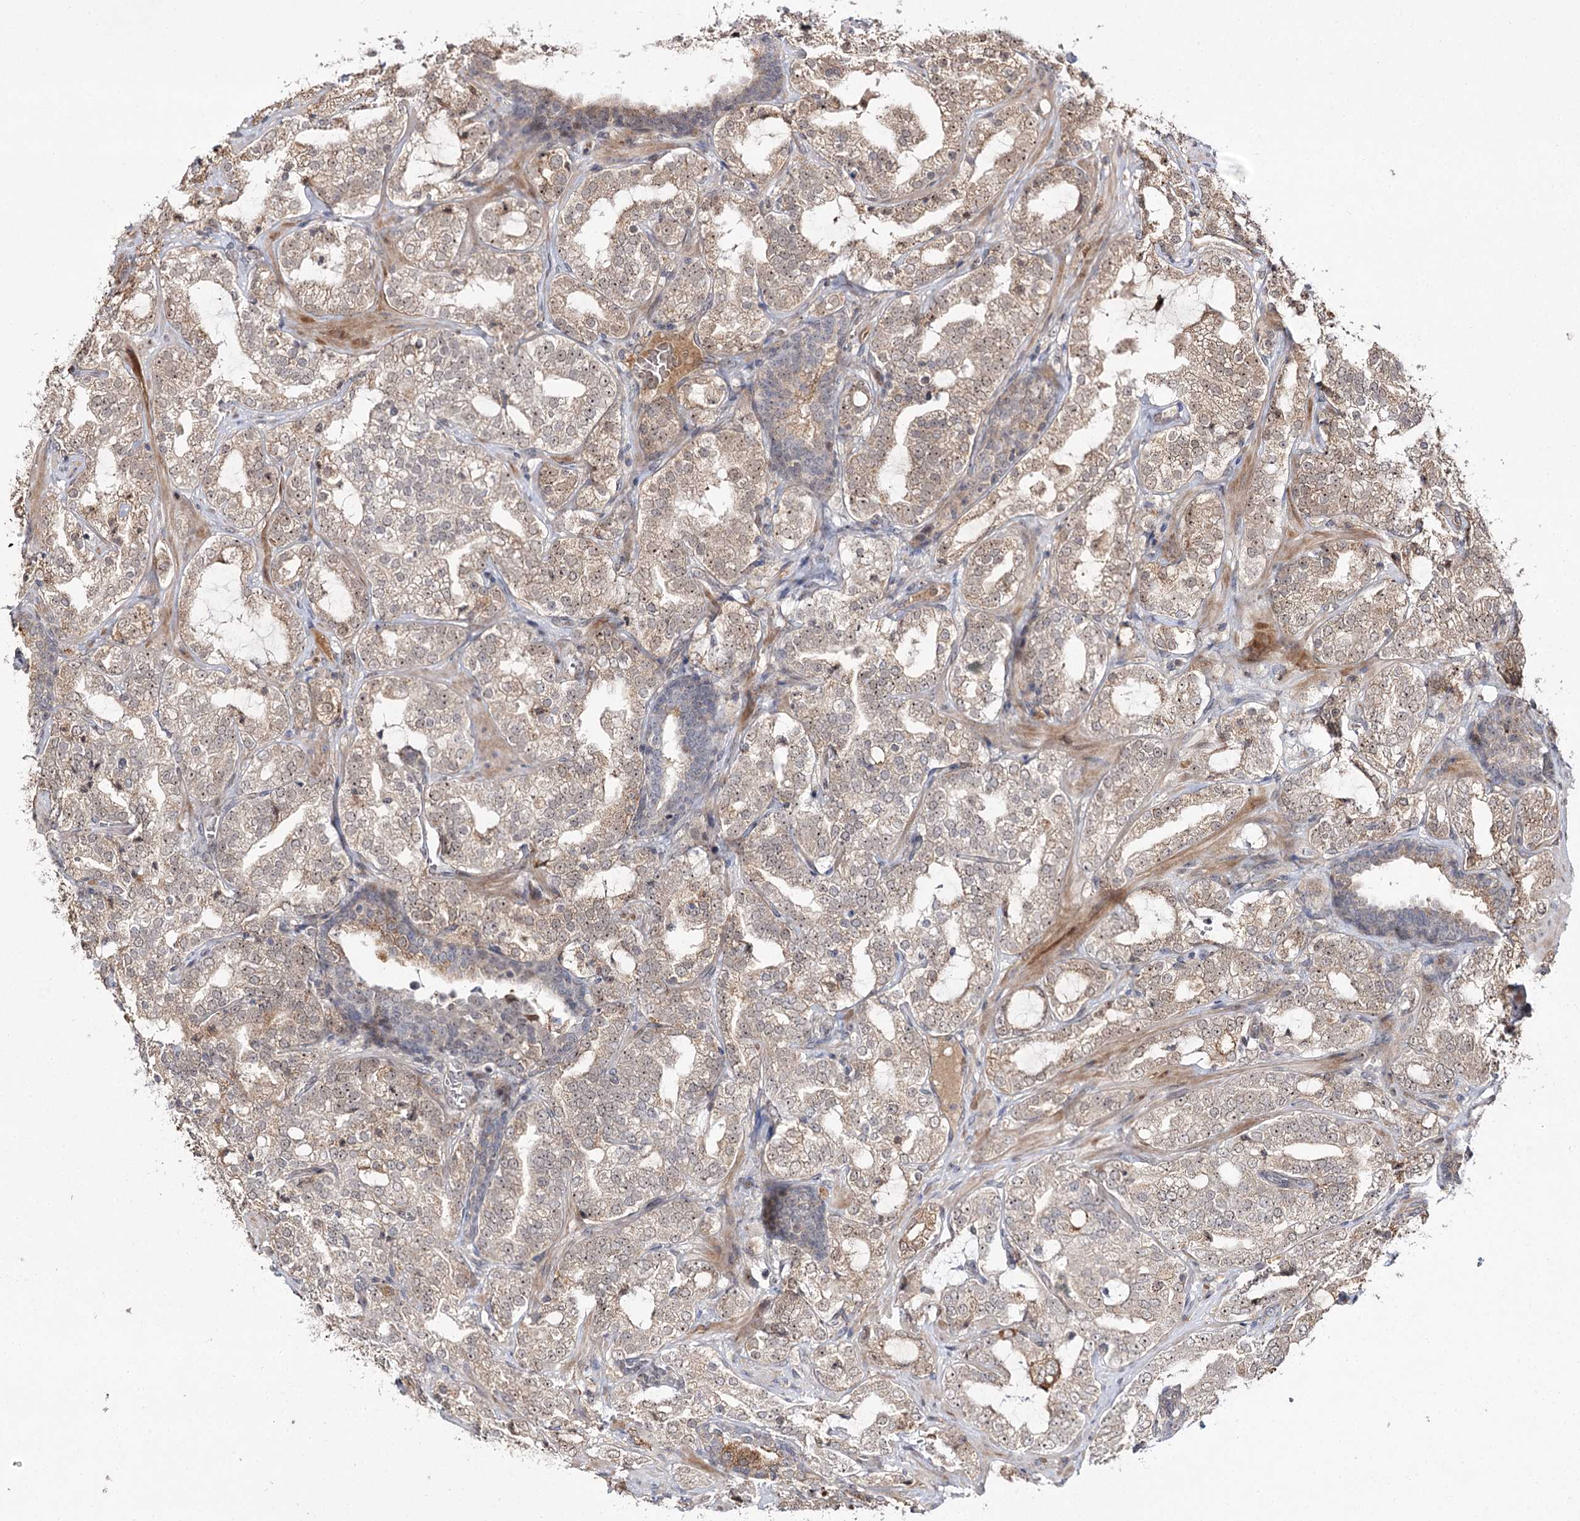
{"staining": {"intensity": "weak", "quantity": ">75%", "location": "cytoplasmic/membranous,nuclear"}, "tissue": "prostate cancer", "cell_type": "Tumor cells", "image_type": "cancer", "snomed": [{"axis": "morphology", "description": "Adenocarcinoma, High grade"}, {"axis": "topography", "description": "Prostate"}], "caption": "Weak cytoplasmic/membranous and nuclear positivity is present in about >75% of tumor cells in prostate cancer (adenocarcinoma (high-grade)). Nuclei are stained in blue.", "gene": "RRP9", "patient": {"sex": "male", "age": 64}}